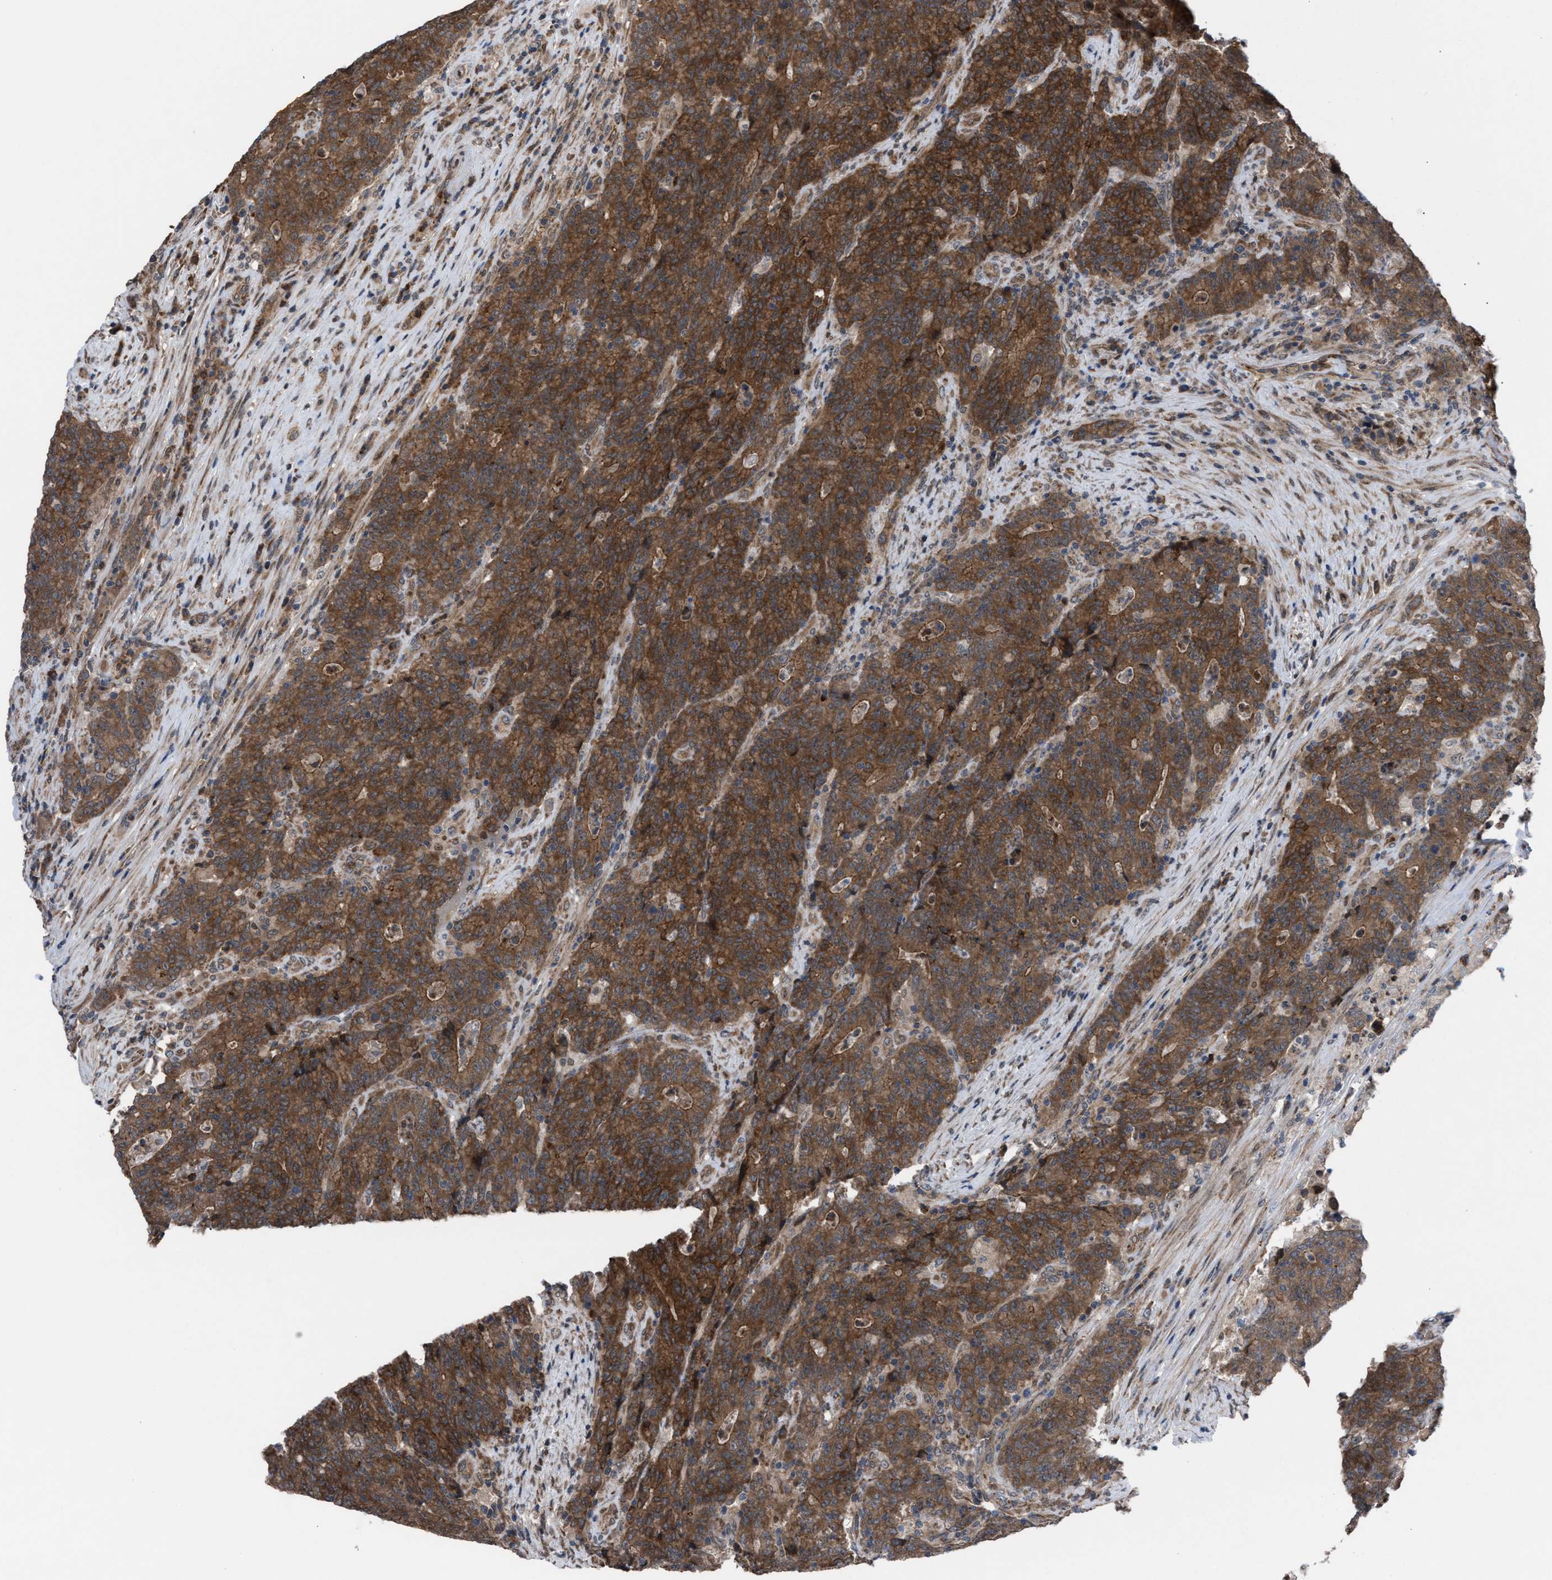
{"staining": {"intensity": "strong", "quantity": ">75%", "location": "cytoplasmic/membranous"}, "tissue": "colorectal cancer", "cell_type": "Tumor cells", "image_type": "cancer", "snomed": [{"axis": "morphology", "description": "Normal tissue, NOS"}, {"axis": "morphology", "description": "Adenocarcinoma, NOS"}, {"axis": "topography", "description": "Colon"}], "caption": "An immunohistochemistry (IHC) image of tumor tissue is shown. Protein staining in brown shows strong cytoplasmic/membranous positivity in colorectal cancer (adenocarcinoma) within tumor cells.", "gene": "TP53BP2", "patient": {"sex": "female", "age": 75}}